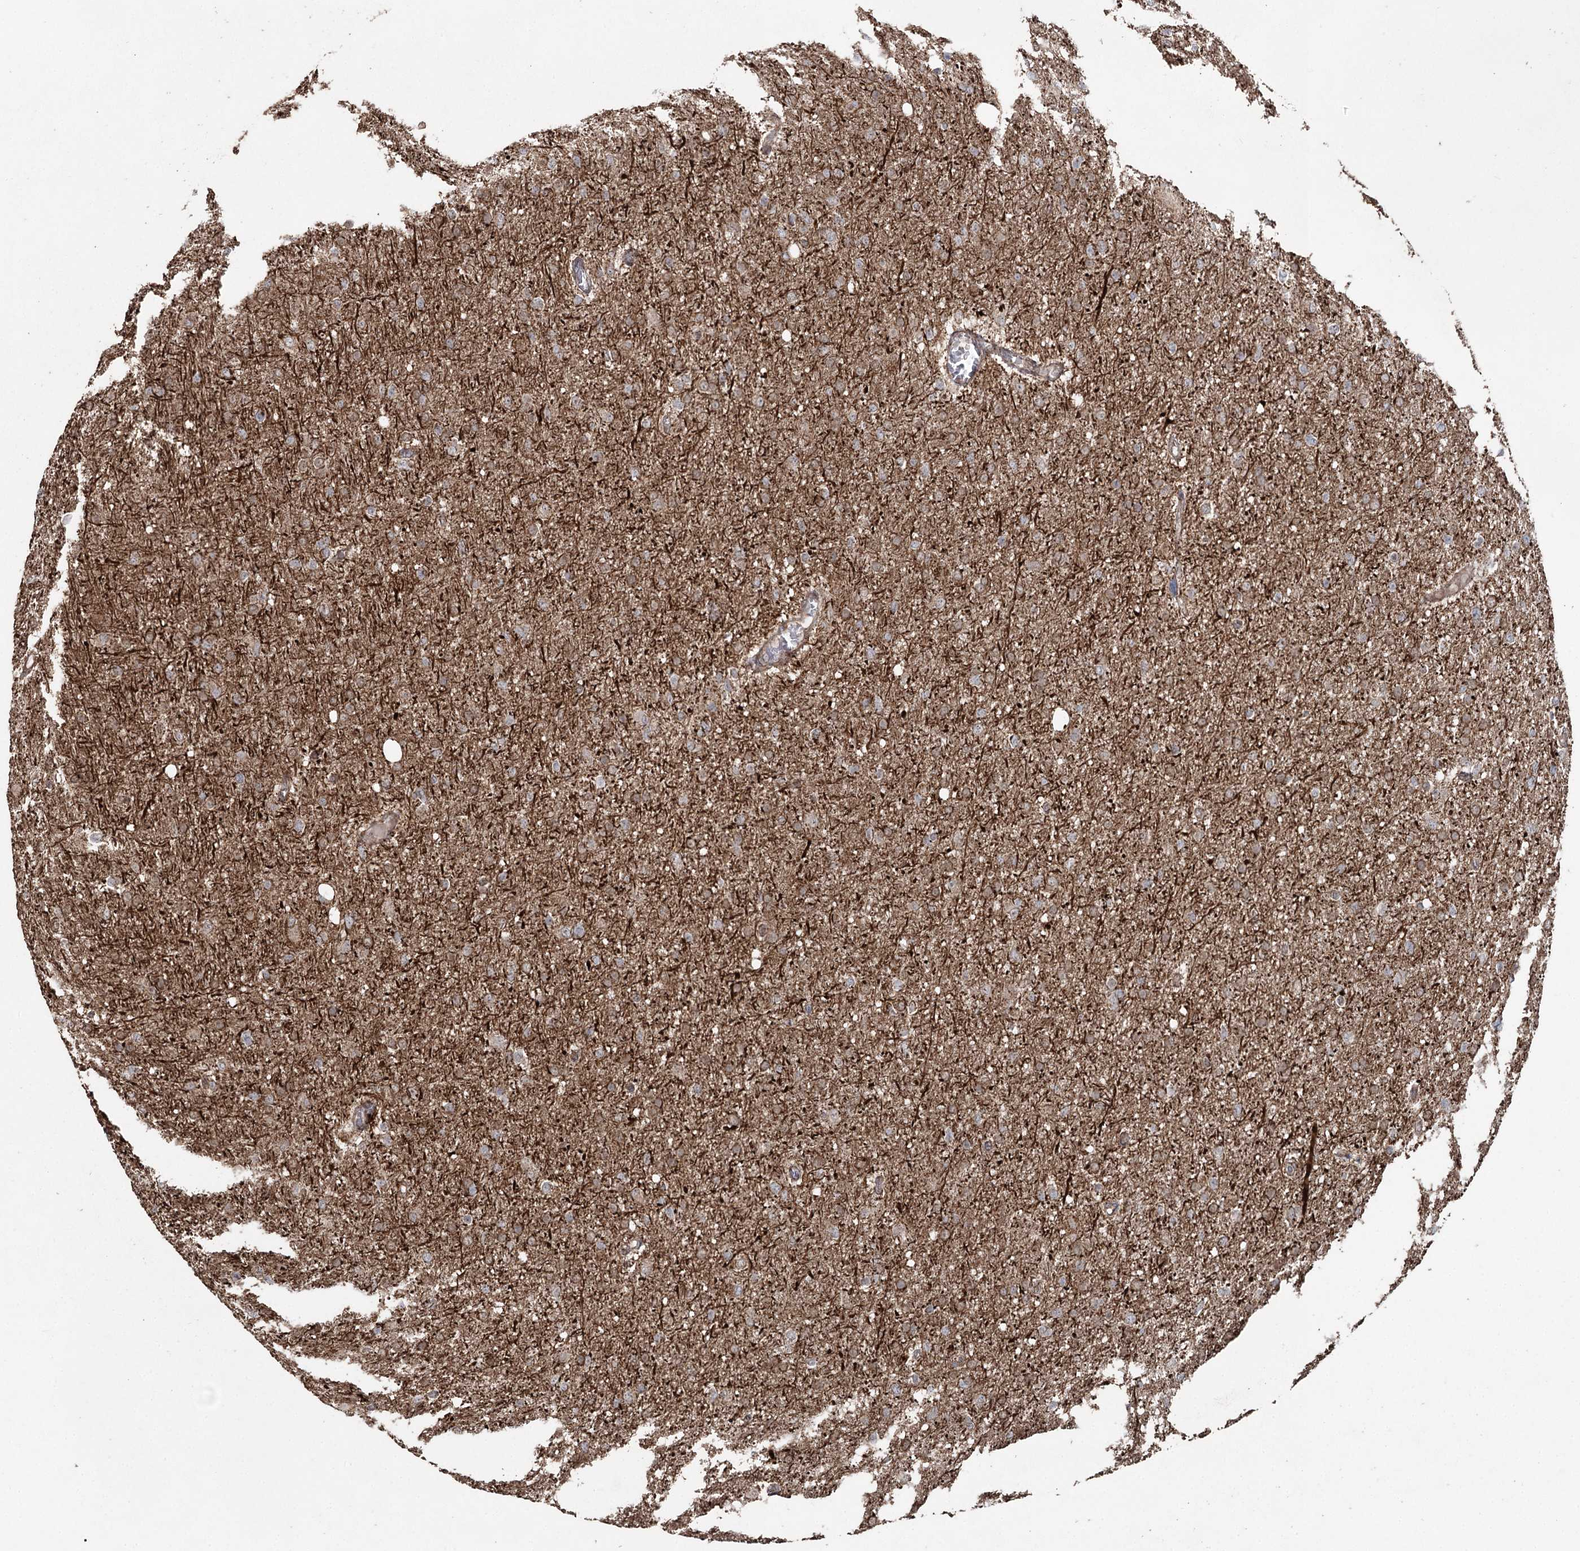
{"staining": {"intensity": "moderate", "quantity": "25%-75%", "location": "cytoplasmic/membranous"}, "tissue": "glioma", "cell_type": "Tumor cells", "image_type": "cancer", "snomed": [{"axis": "morphology", "description": "Glioma, malignant, High grade"}, {"axis": "topography", "description": "Cerebral cortex"}], "caption": "Protein staining by immunohistochemistry (IHC) demonstrates moderate cytoplasmic/membranous staining in about 25%-75% of tumor cells in high-grade glioma (malignant).", "gene": "SLF2", "patient": {"sex": "female", "age": 36}}